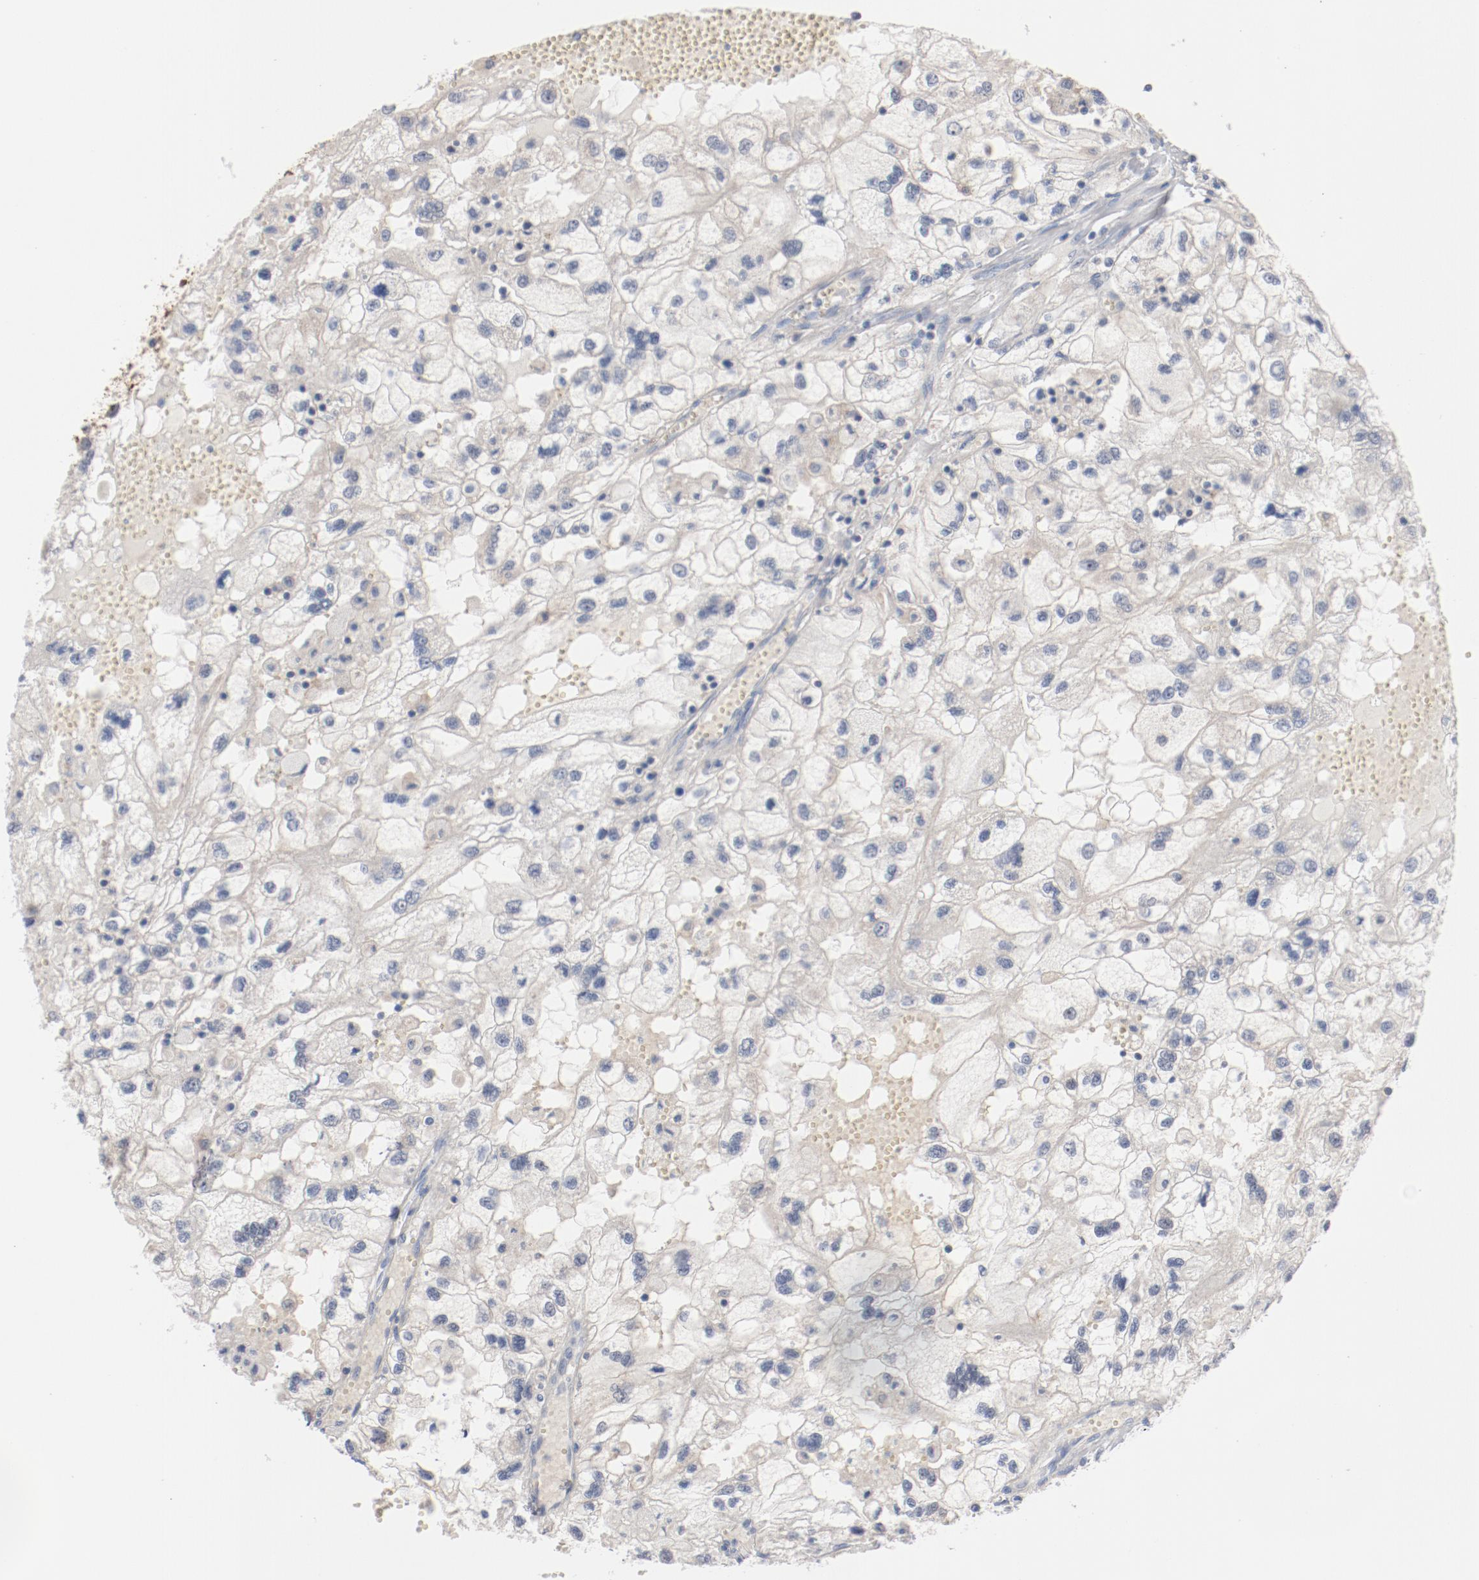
{"staining": {"intensity": "negative", "quantity": "none", "location": "none"}, "tissue": "renal cancer", "cell_type": "Tumor cells", "image_type": "cancer", "snomed": [{"axis": "morphology", "description": "Normal tissue, NOS"}, {"axis": "morphology", "description": "Adenocarcinoma, NOS"}, {"axis": "topography", "description": "Kidney"}], "caption": "Tumor cells show no significant protein staining in adenocarcinoma (renal).", "gene": "ERICH1", "patient": {"sex": "male", "age": 71}}